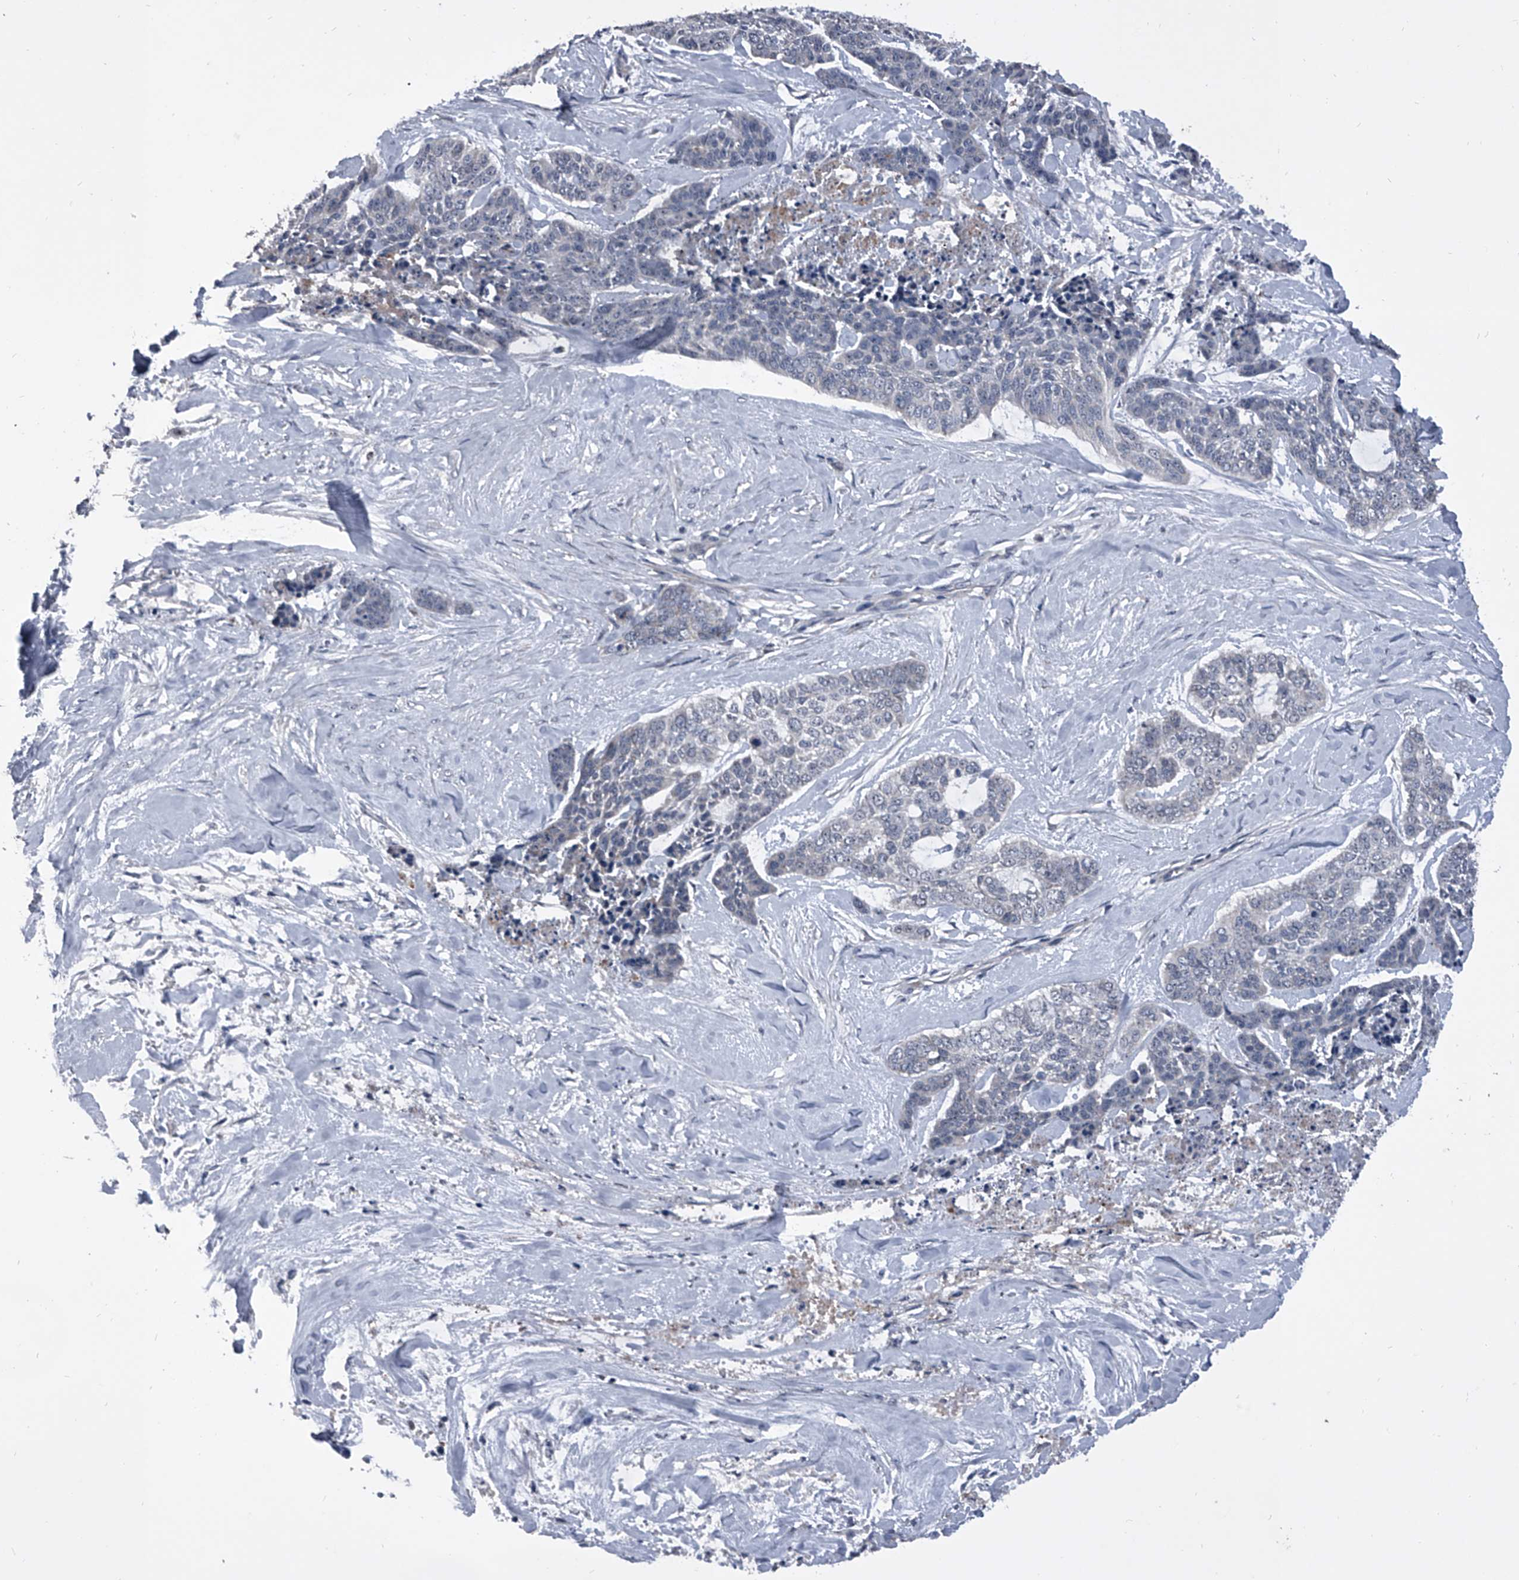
{"staining": {"intensity": "negative", "quantity": "none", "location": "none"}, "tissue": "skin cancer", "cell_type": "Tumor cells", "image_type": "cancer", "snomed": [{"axis": "morphology", "description": "Basal cell carcinoma"}, {"axis": "topography", "description": "Skin"}], "caption": "Immunohistochemistry (IHC) photomicrograph of skin cancer stained for a protein (brown), which demonstrates no positivity in tumor cells.", "gene": "CEP85L", "patient": {"sex": "female", "age": 64}}